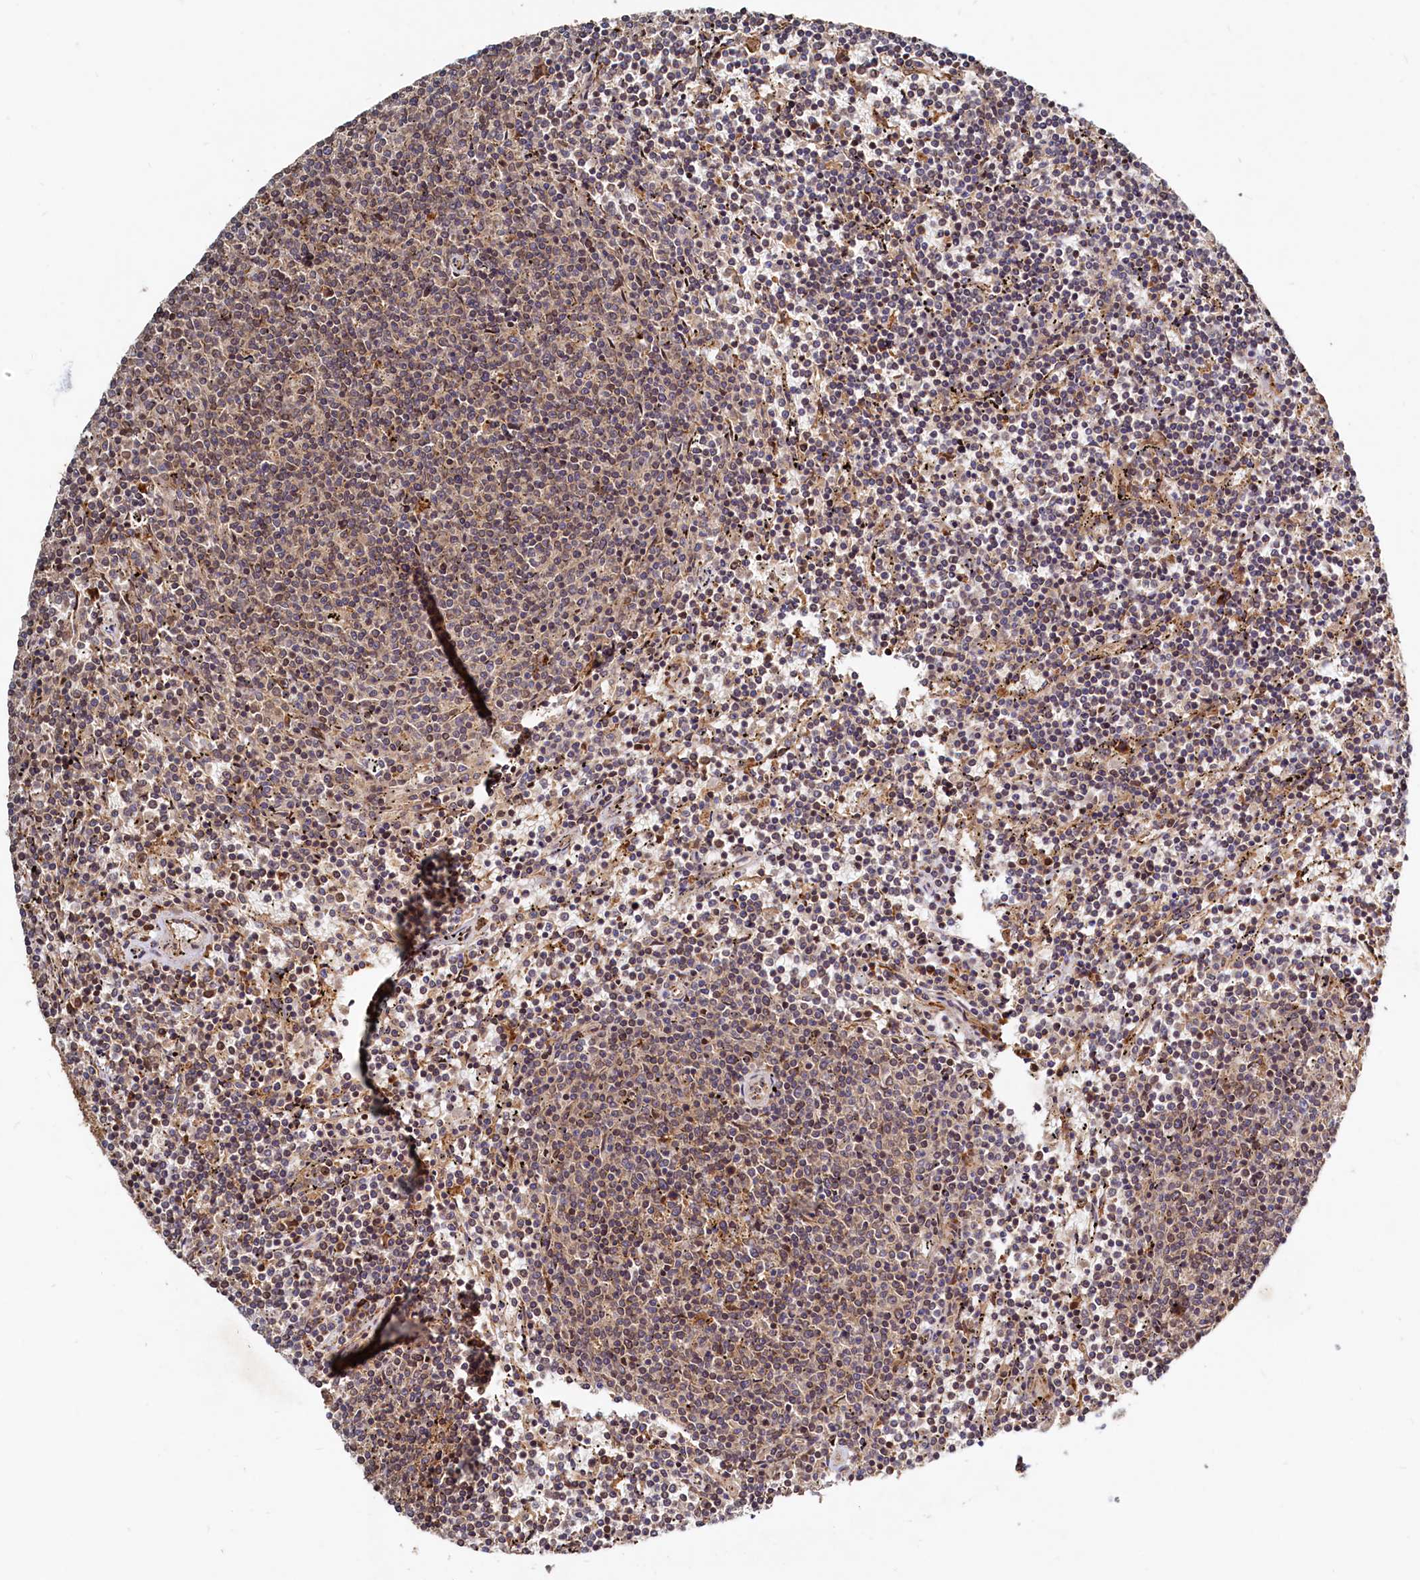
{"staining": {"intensity": "weak", "quantity": "25%-75%", "location": "nuclear"}, "tissue": "lymphoma", "cell_type": "Tumor cells", "image_type": "cancer", "snomed": [{"axis": "morphology", "description": "Malignant lymphoma, non-Hodgkin's type, Low grade"}, {"axis": "topography", "description": "Spleen"}], "caption": "Human lymphoma stained for a protein (brown) exhibits weak nuclear positive staining in about 25%-75% of tumor cells.", "gene": "TRAPPC4", "patient": {"sex": "female", "age": 50}}